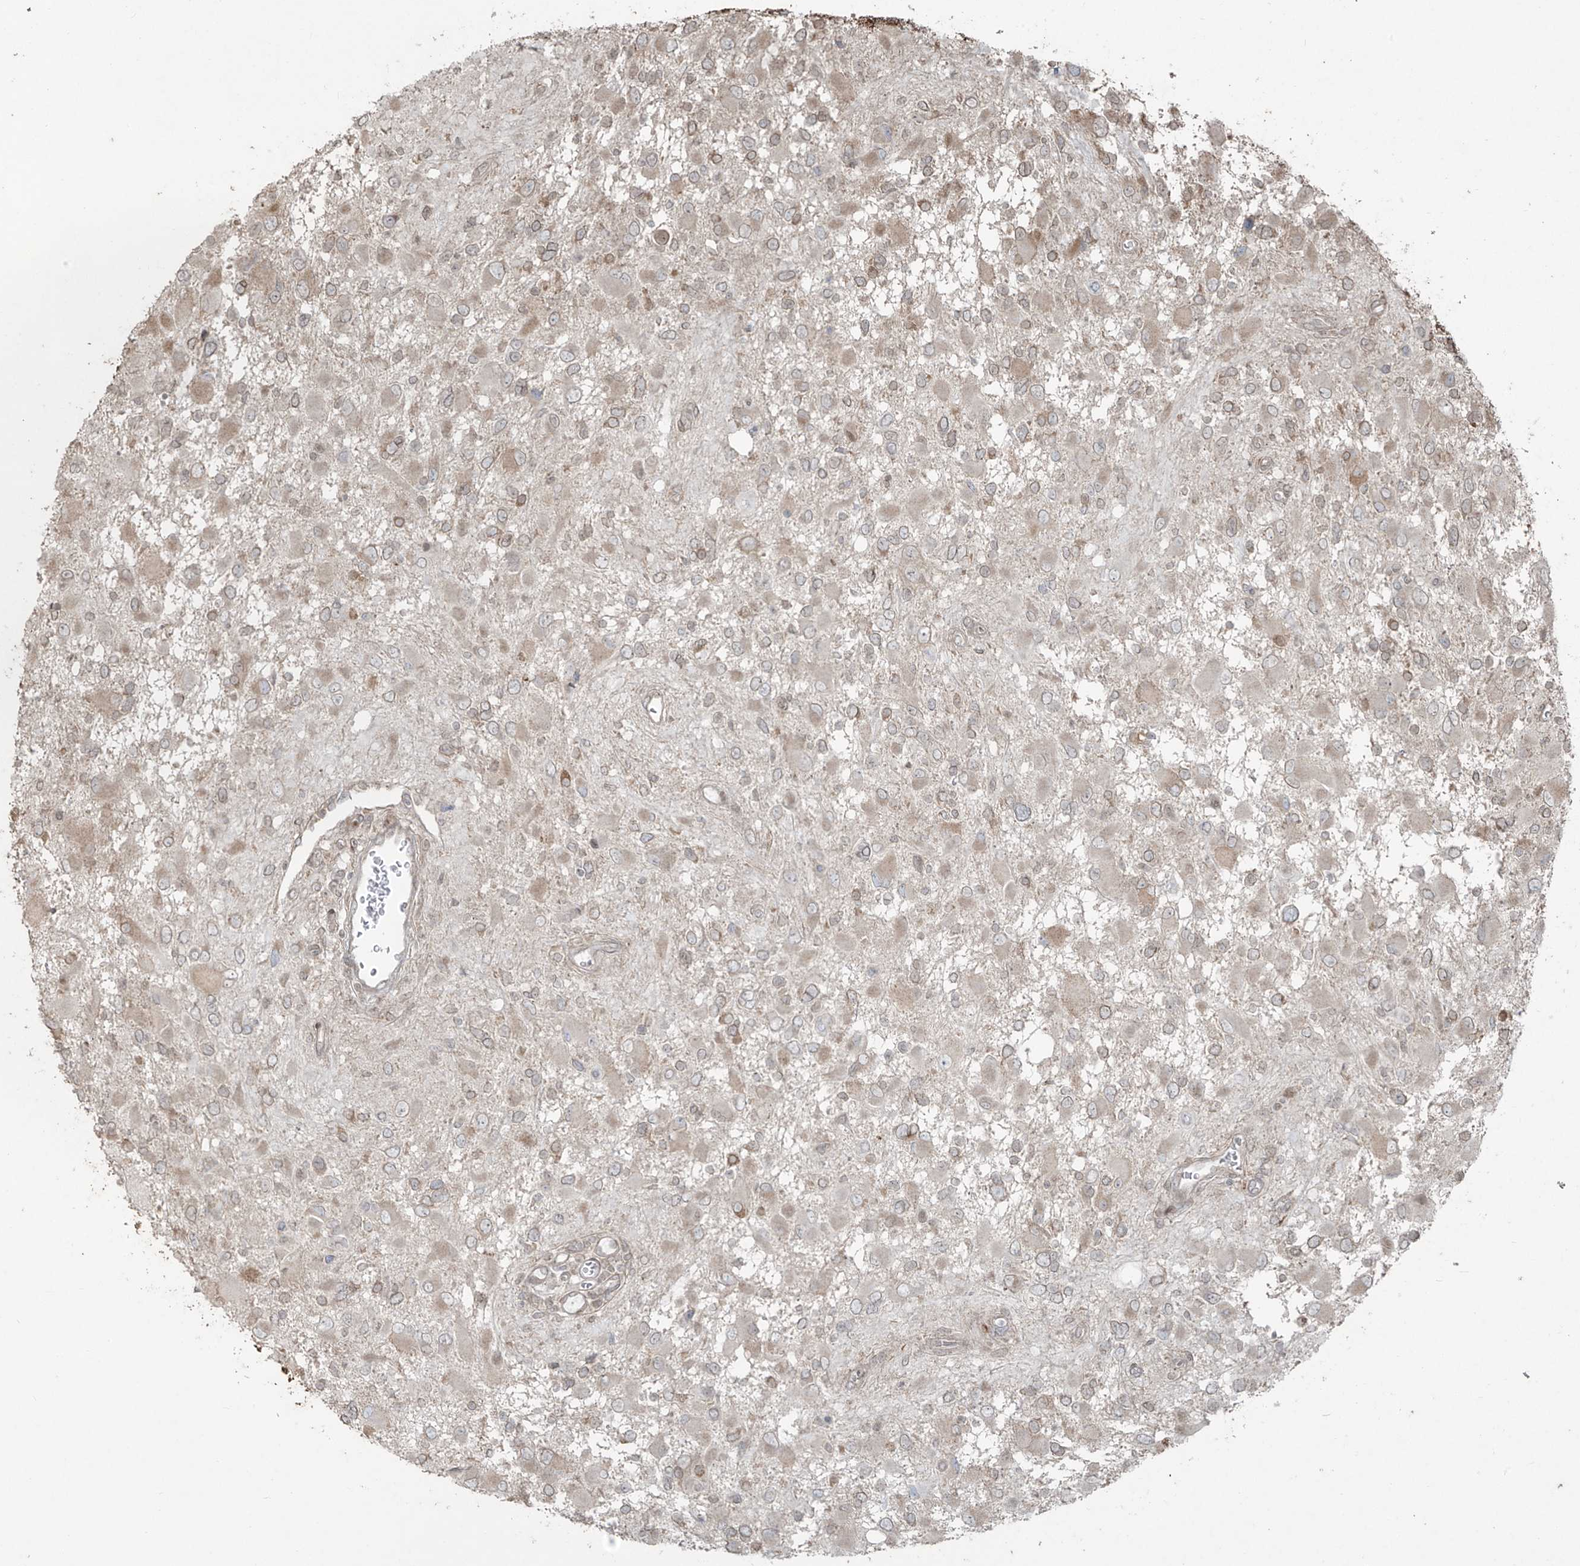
{"staining": {"intensity": "negative", "quantity": "none", "location": "none"}, "tissue": "glioma", "cell_type": "Tumor cells", "image_type": "cancer", "snomed": [{"axis": "morphology", "description": "Glioma, malignant, High grade"}, {"axis": "topography", "description": "Brain"}], "caption": "The immunohistochemistry (IHC) photomicrograph has no significant expression in tumor cells of malignant glioma (high-grade) tissue.", "gene": "TTC22", "patient": {"sex": "male", "age": 53}}